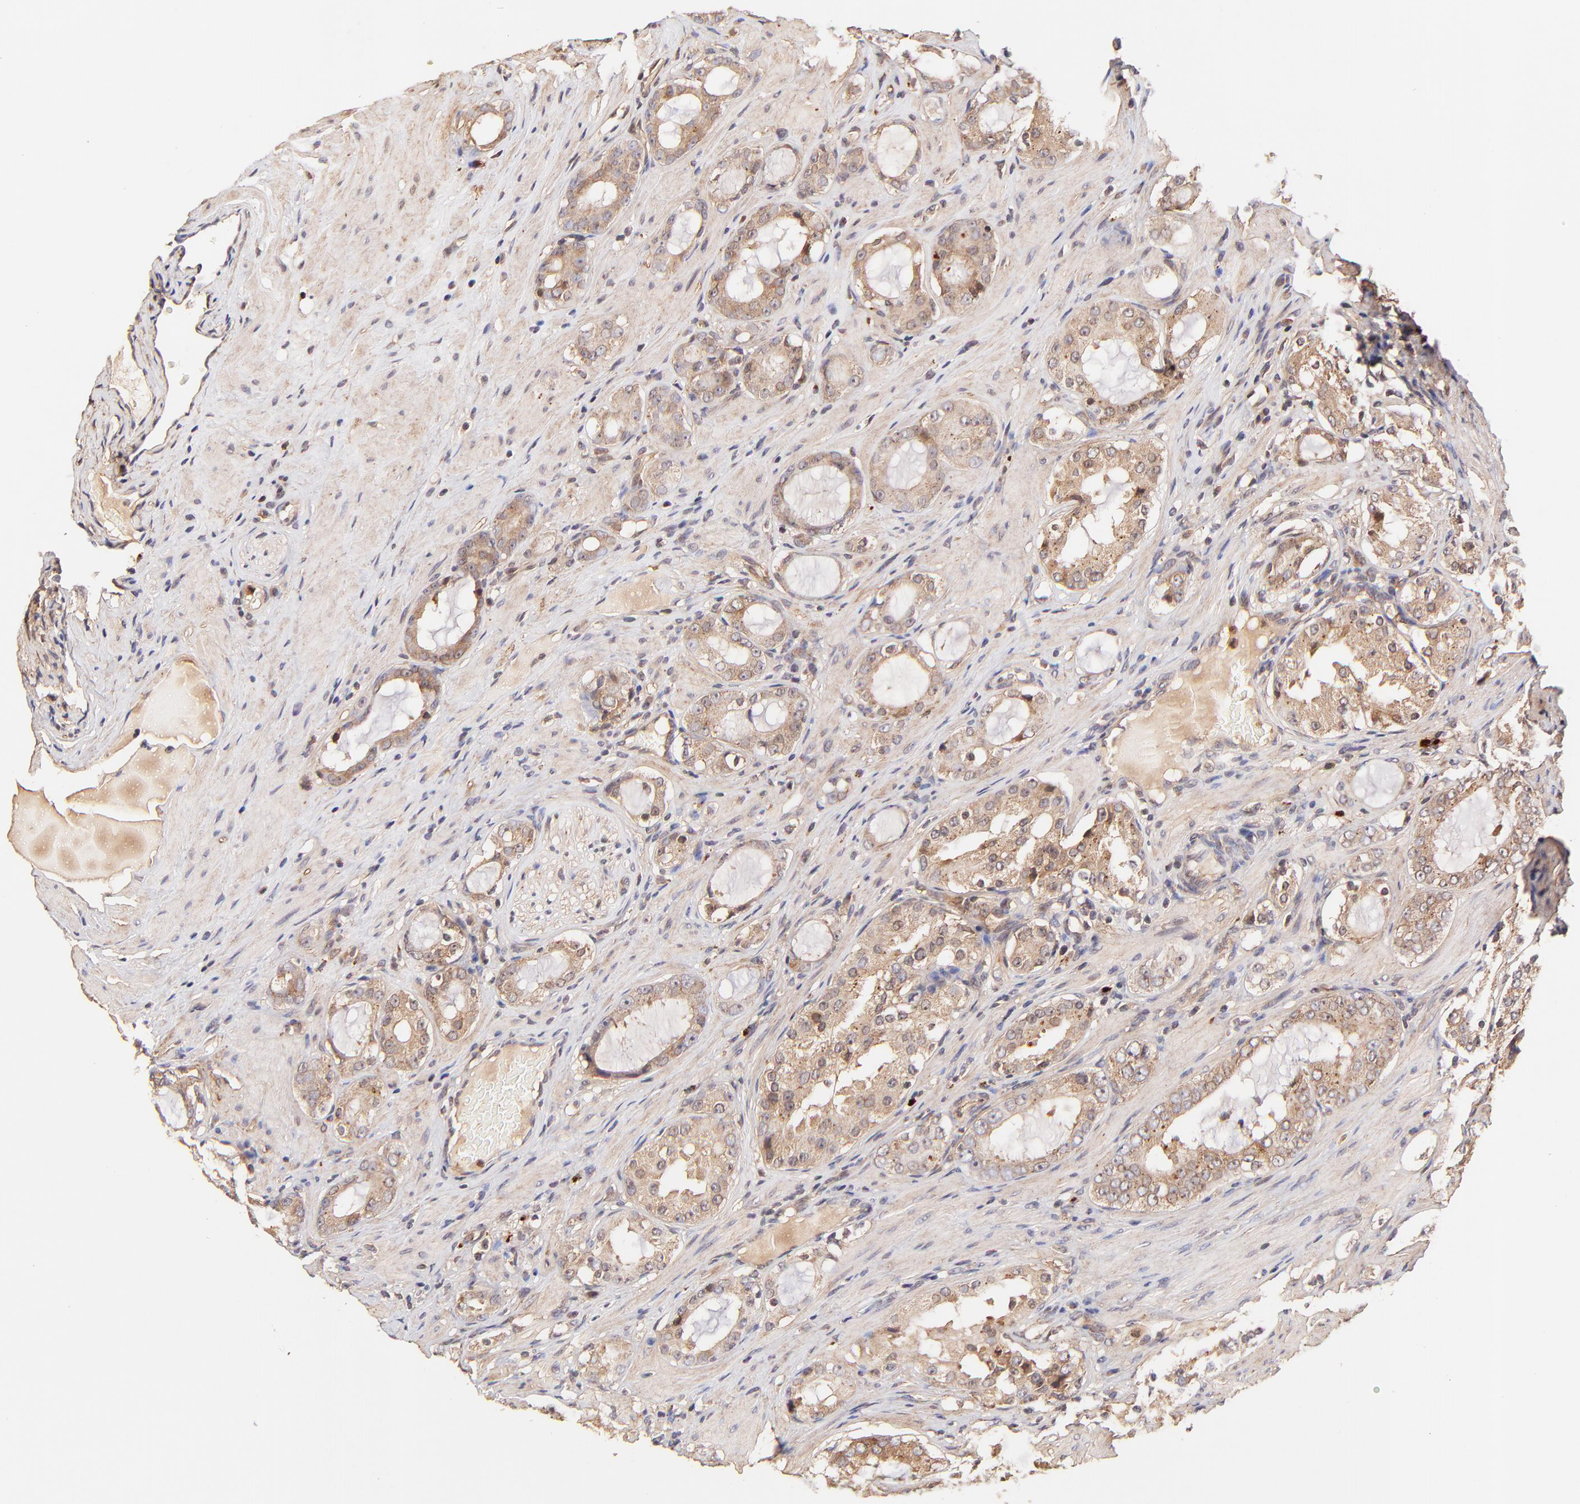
{"staining": {"intensity": "weak", "quantity": ">75%", "location": "cytoplasmic/membranous,nuclear"}, "tissue": "prostate cancer", "cell_type": "Tumor cells", "image_type": "cancer", "snomed": [{"axis": "morphology", "description": "Adenocarcinoma, Medium grade"}, {"axis": "topography", "description": "Prostate"}], "caption": "This image reveals IHC staining of human prostate medium-grade adenocarcinoma, with low weak cytoplasmic/membranous and nuclear positivity in about >75% of tumor cells.", "gene": "ITGB1", "patient": {"sex": "male", "age": 73}}